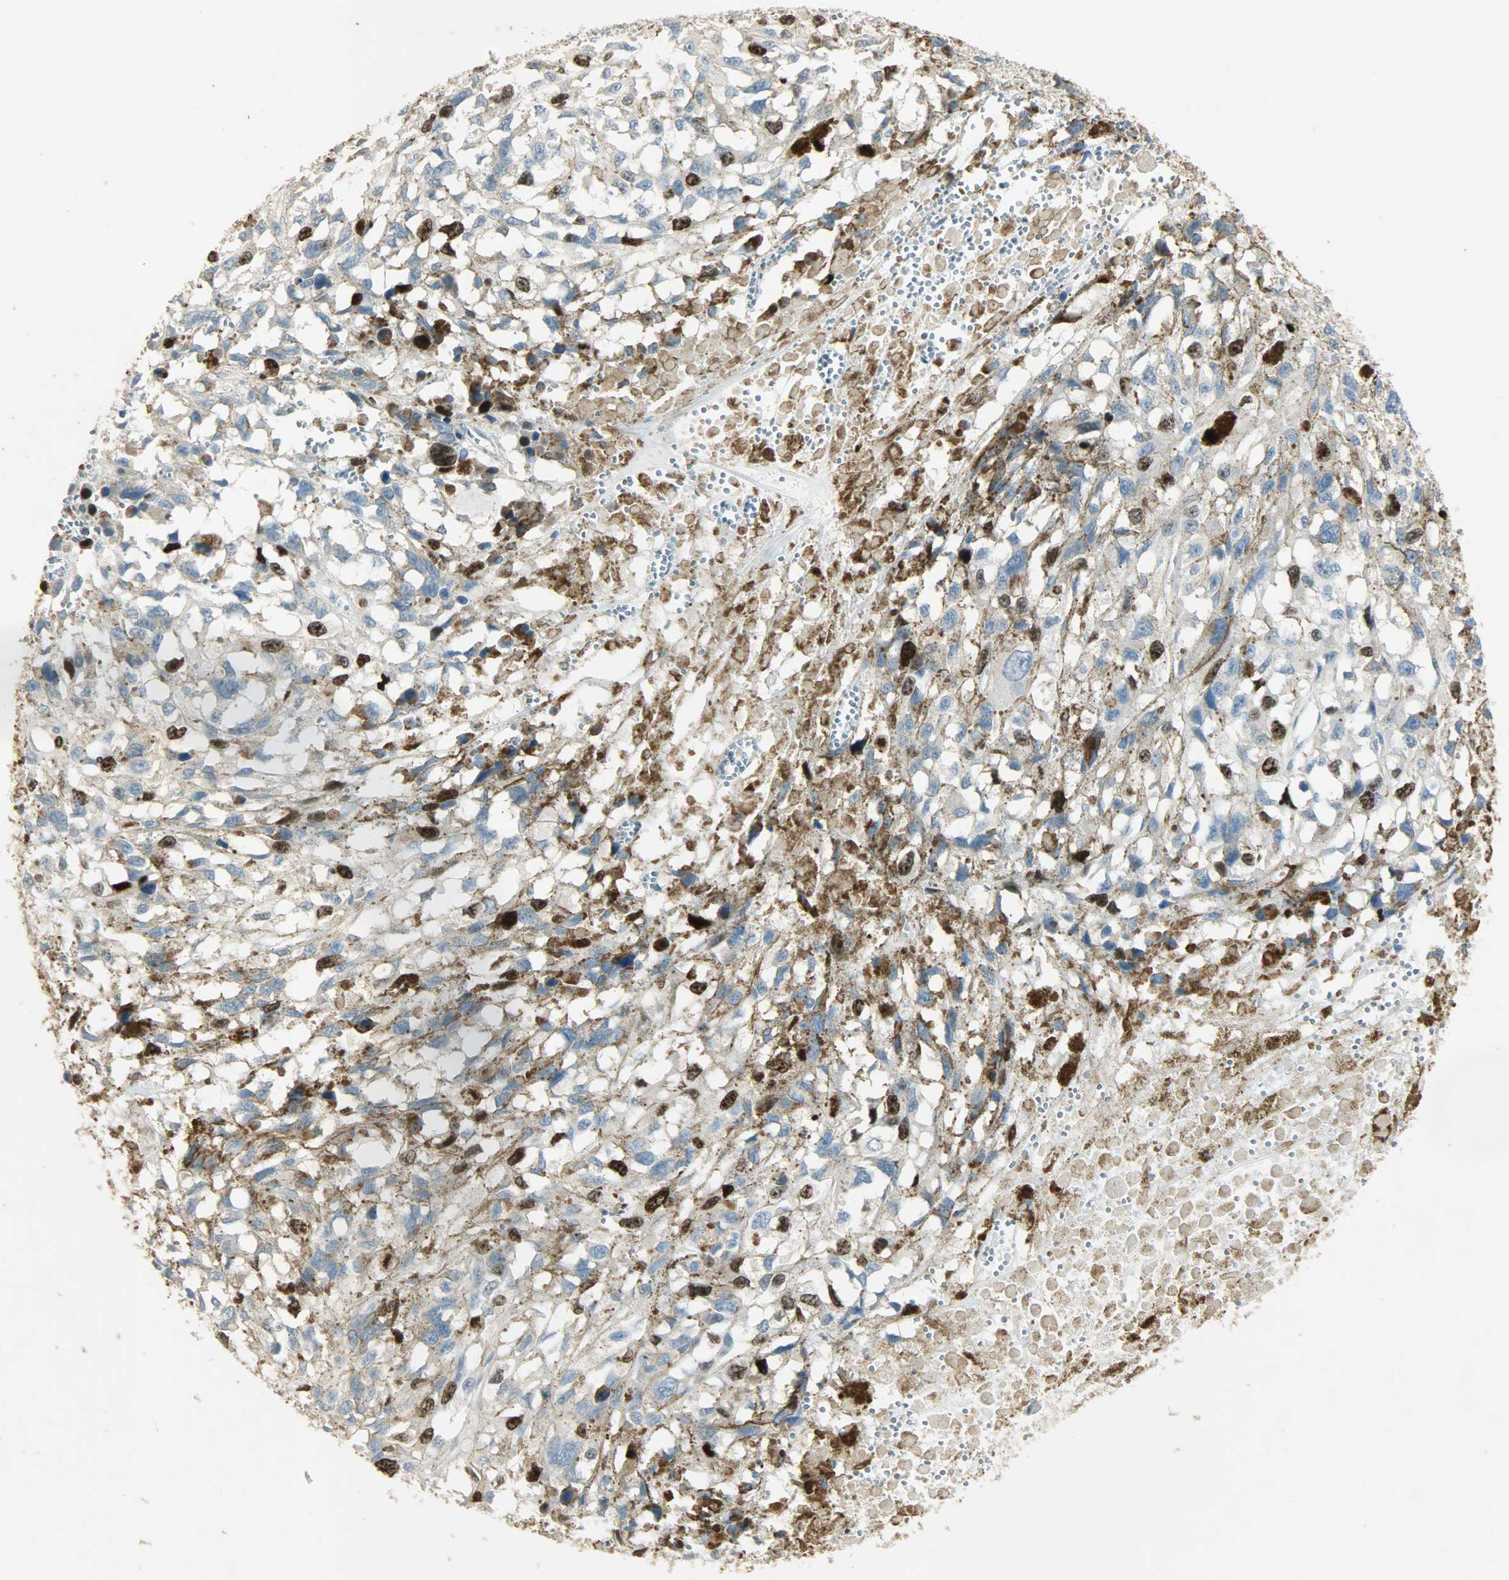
{"staining": {"intensity": "strong", "quantity": "<25%", "location": "cytoplasmic/membranous,nuclear"}, "tissue": "melanoma", "cell_type": "Tumor cells", "image_type": "cancer", "snomed": [{"axis": "morphology", "description": "Malignant melanoma, Metastatic site"}, {"axis": "topography", "description": "Lymph node"}], "caption": "Immunohistochemistry image of neoplastic tissue: malignant melanoma (metastatic site) stained using immunohistochemistry (IHC) exhibits medium levels of strong protein expression localized specifically in the cytoplasmic/membranous and nuclear of tumor cells, appearing as a cytoplasmic/membranous and nuclear brown color.", "gene": "TPX2", "patient": {"sex": "male", "age": 59}}